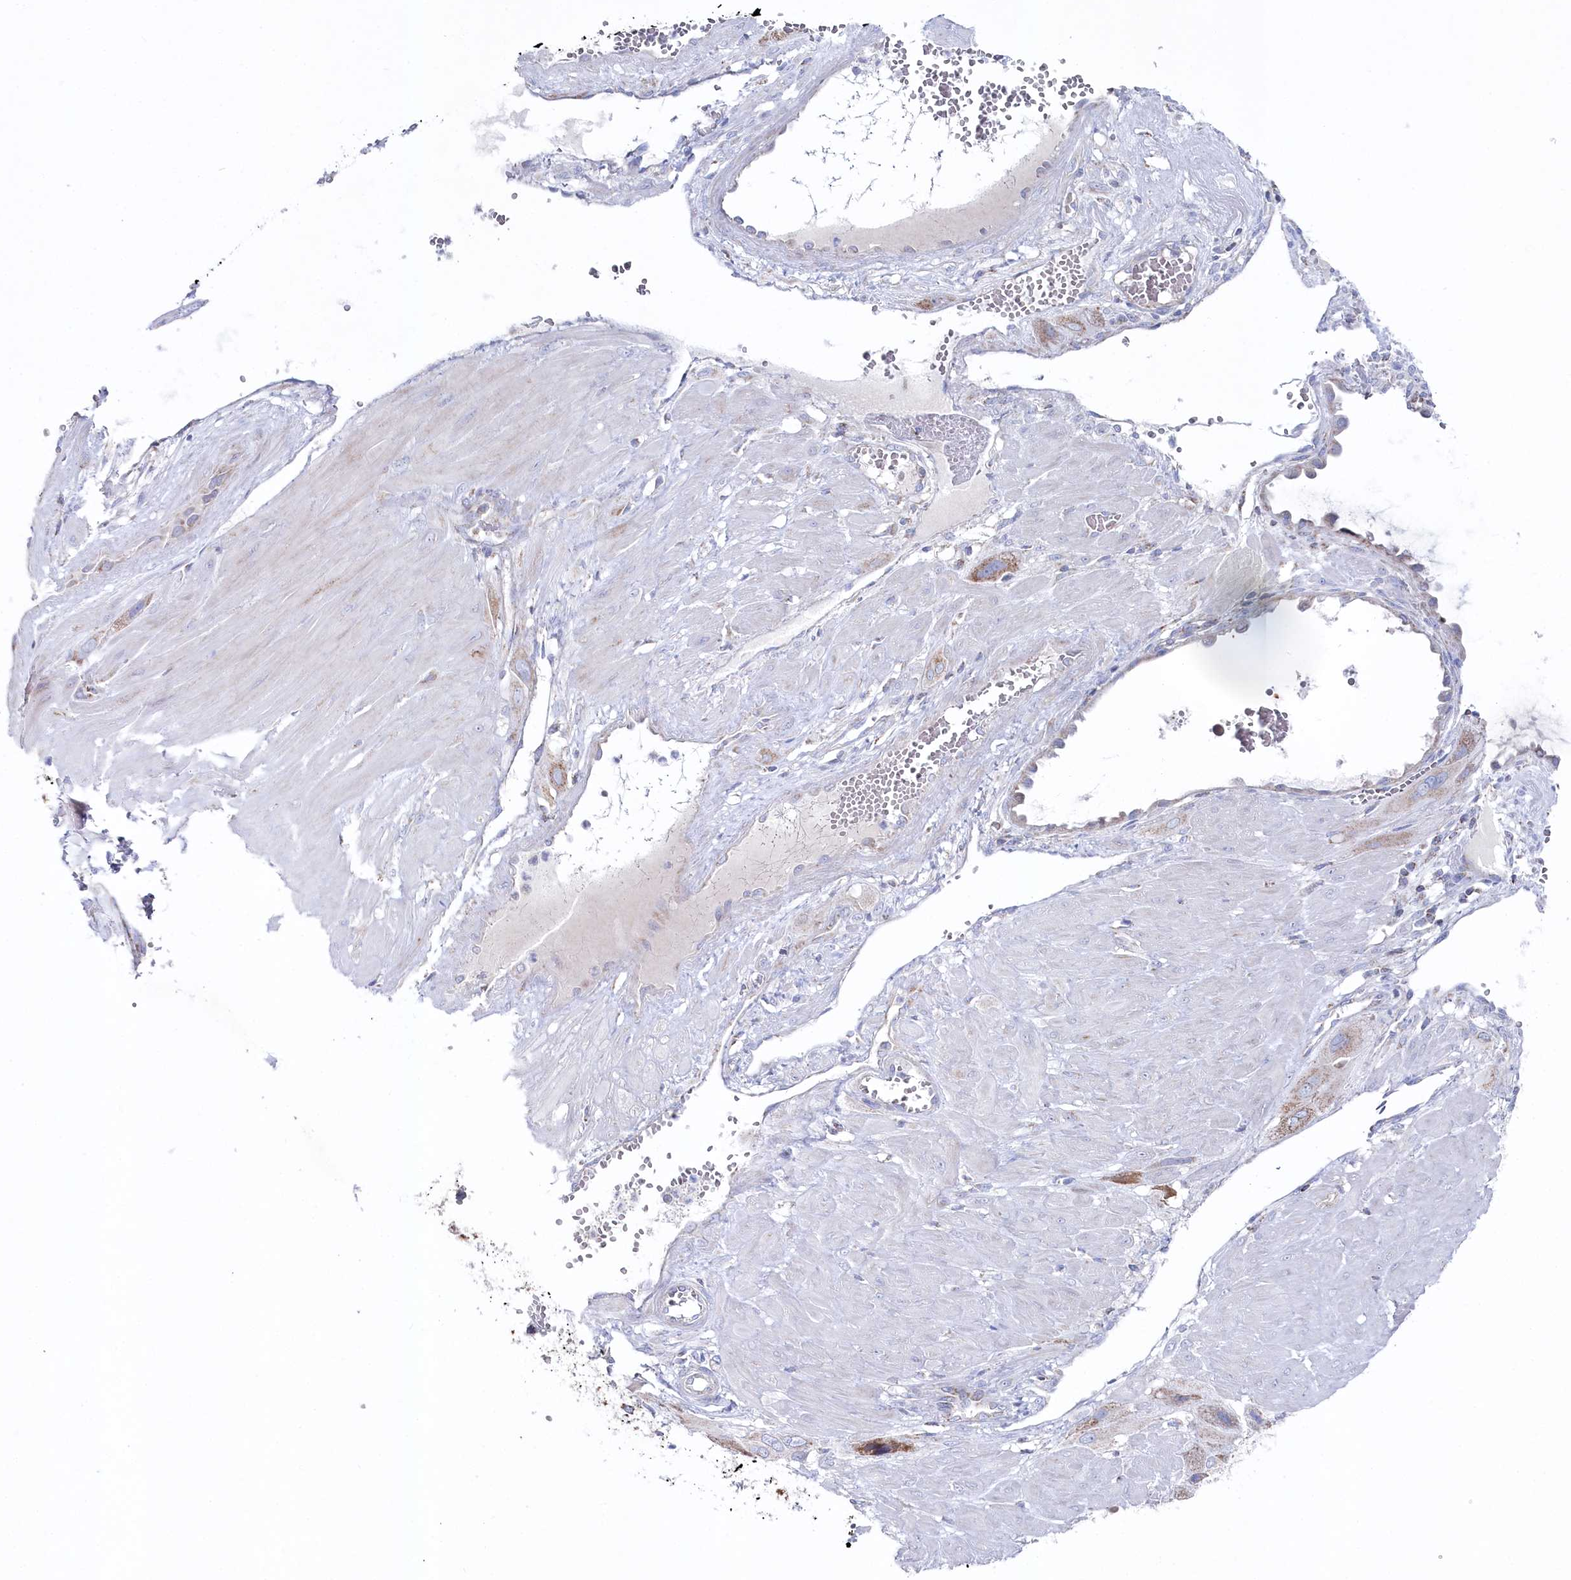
{"staining": {"intensity": "moderate", "quantity": "<25%", "location": "cytoplasmic/membranous"}, "tissue": "cervical cancer", "cell_type": "Tumor cells", "image_type": "cancer", "snomed": [{"axis": "morphology", "description": "Squamous cell carcinoma, NOS"}, {"axis": "topography", "description": "Cervix"}], "caption": "This photomicrograph exhibits immunohistochemistry staining of human squamous cell carcinoma (cervical), with low moderate cytoplasmic/membranous positivity in about <25% of tumor cells.", "gene": "GLS2", "patient": {"sex": "female", "age": 34}}